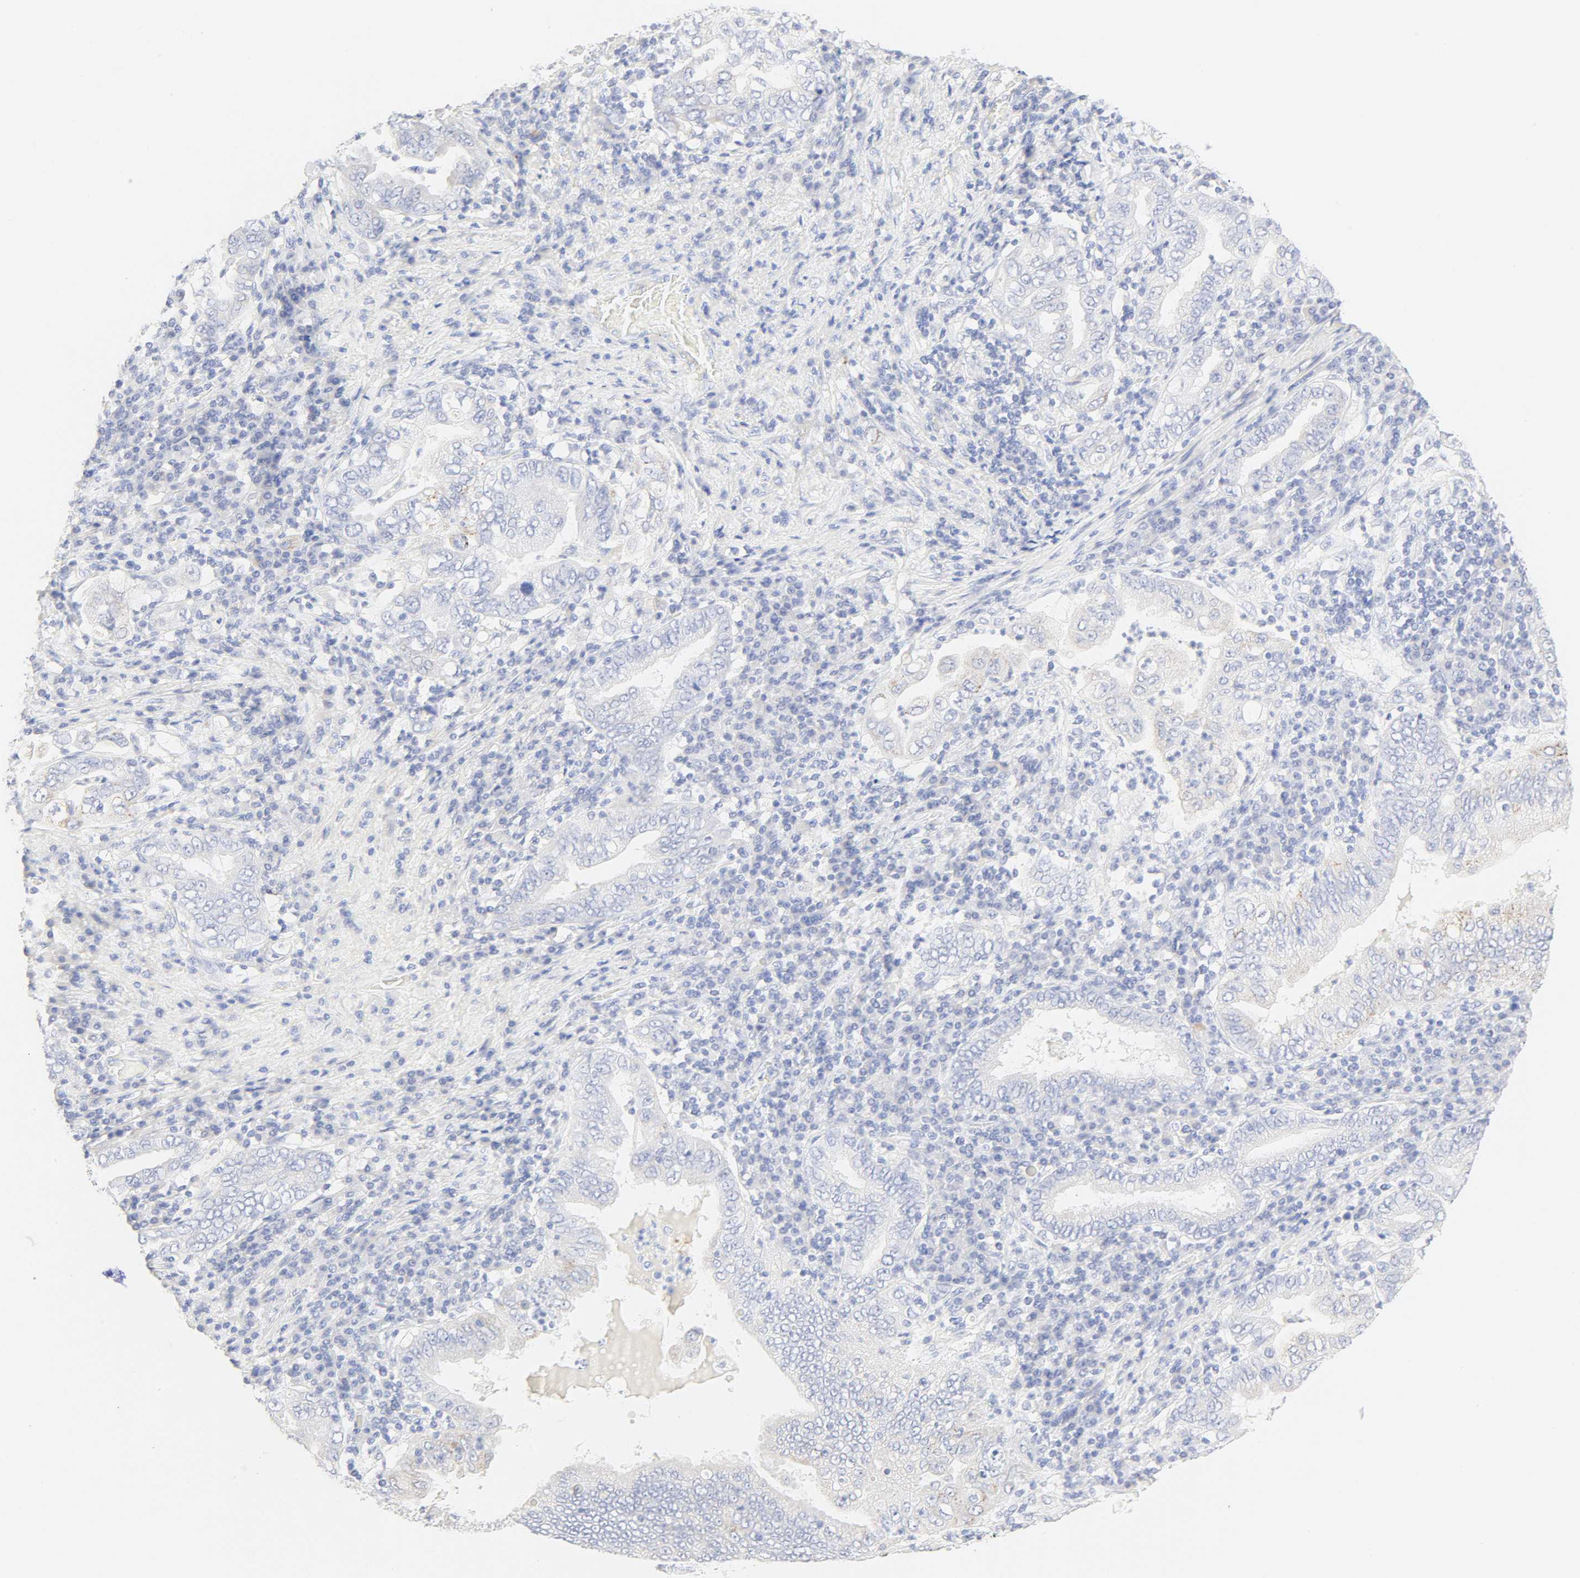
{"staining": {"intensity": "weak", "quantity": "<25%", "location": "cytoplasmic/membranous"}, "tissue": "stomach cancer", "cell_type": "Tumor cells", "image_type": "cancer", "snomed": [{"axis": "morphology", "description": "Normal tissue, NOS"}, {"axis": "morphology", "description": "Adenocarcinoma, NOS"}, {"axis": "topography", "description": "Esophagus"}, {"axis": "topography", "description": "Stomach, upper"}, {"axis": "topography", "description": "Peripheral nerve tissue"}], "caption": "Immunohistochemistry micrograph of neoplastic tissue: human adenocarcinoma (stomach) stained with DAB exhibits no significant protein positivity in tumor cells. (Stains: DAB IHC with hematoxylin counter stain, Microscopy: brightfield microscopy at high magnification).", "gene": "SLCO1B3", "patient": {"sex": "male", "age": 62}}